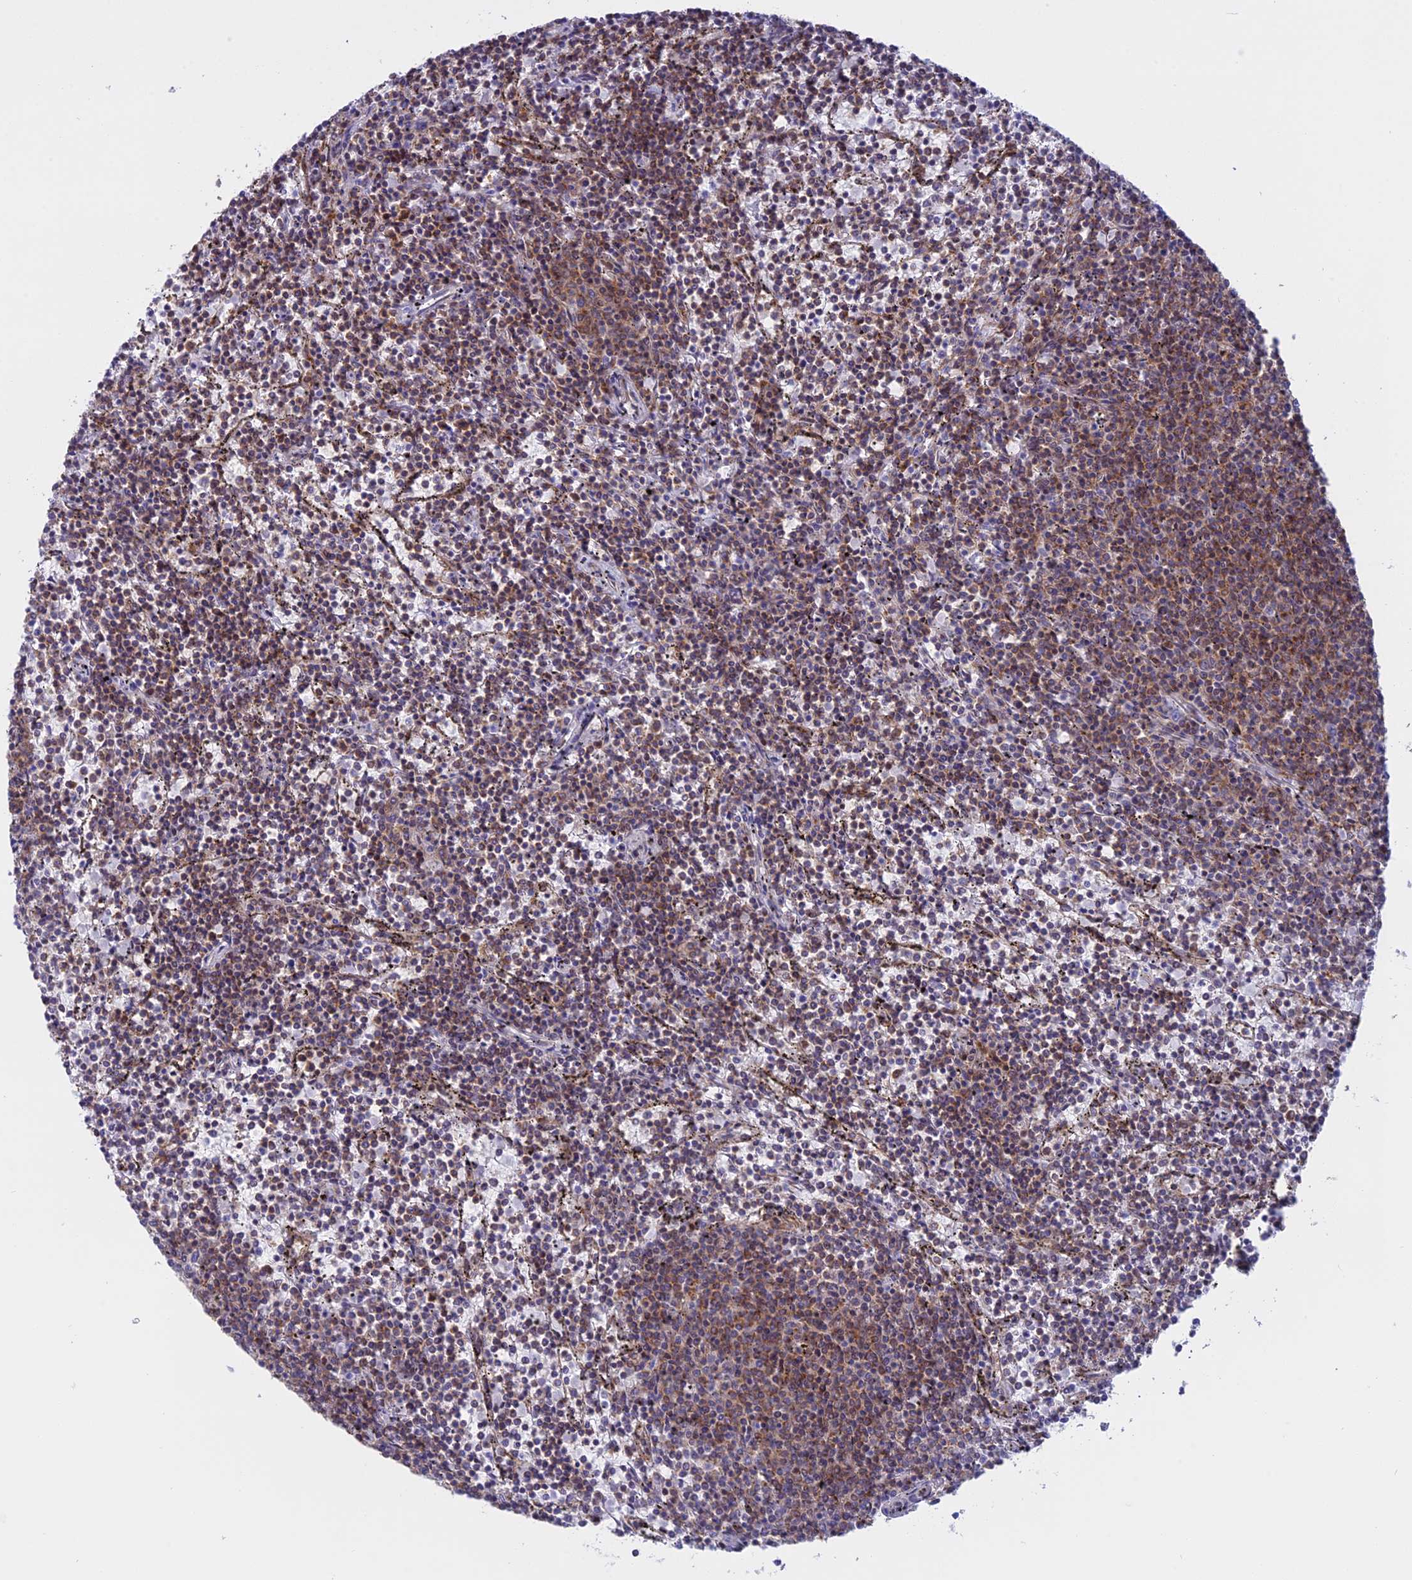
{"staining": {"intensity": "moderate", "quantity": "25%-75%", "location": "cytoplasmic/membranous"}, "tissue": "lymphoma", "cell_type": "Tumor cells", "image_type": "cancer", "snomed": [{"axis": "morphology", "description": "Malignant lymphoma, non-Hodgkin's type, Low grade"}, {"axis": "topography", "description": "Spleen"}], "caption": "Human low-grade malignant lymphoma, non-Hodgkin's type stained with a brown dye demonstrates moderate cytoplasmic/membranous positive expression in approximately 25%-75% of tumor cells.", "gene": "CLINT1", "patient": {"sex": "female", "age": 50}}